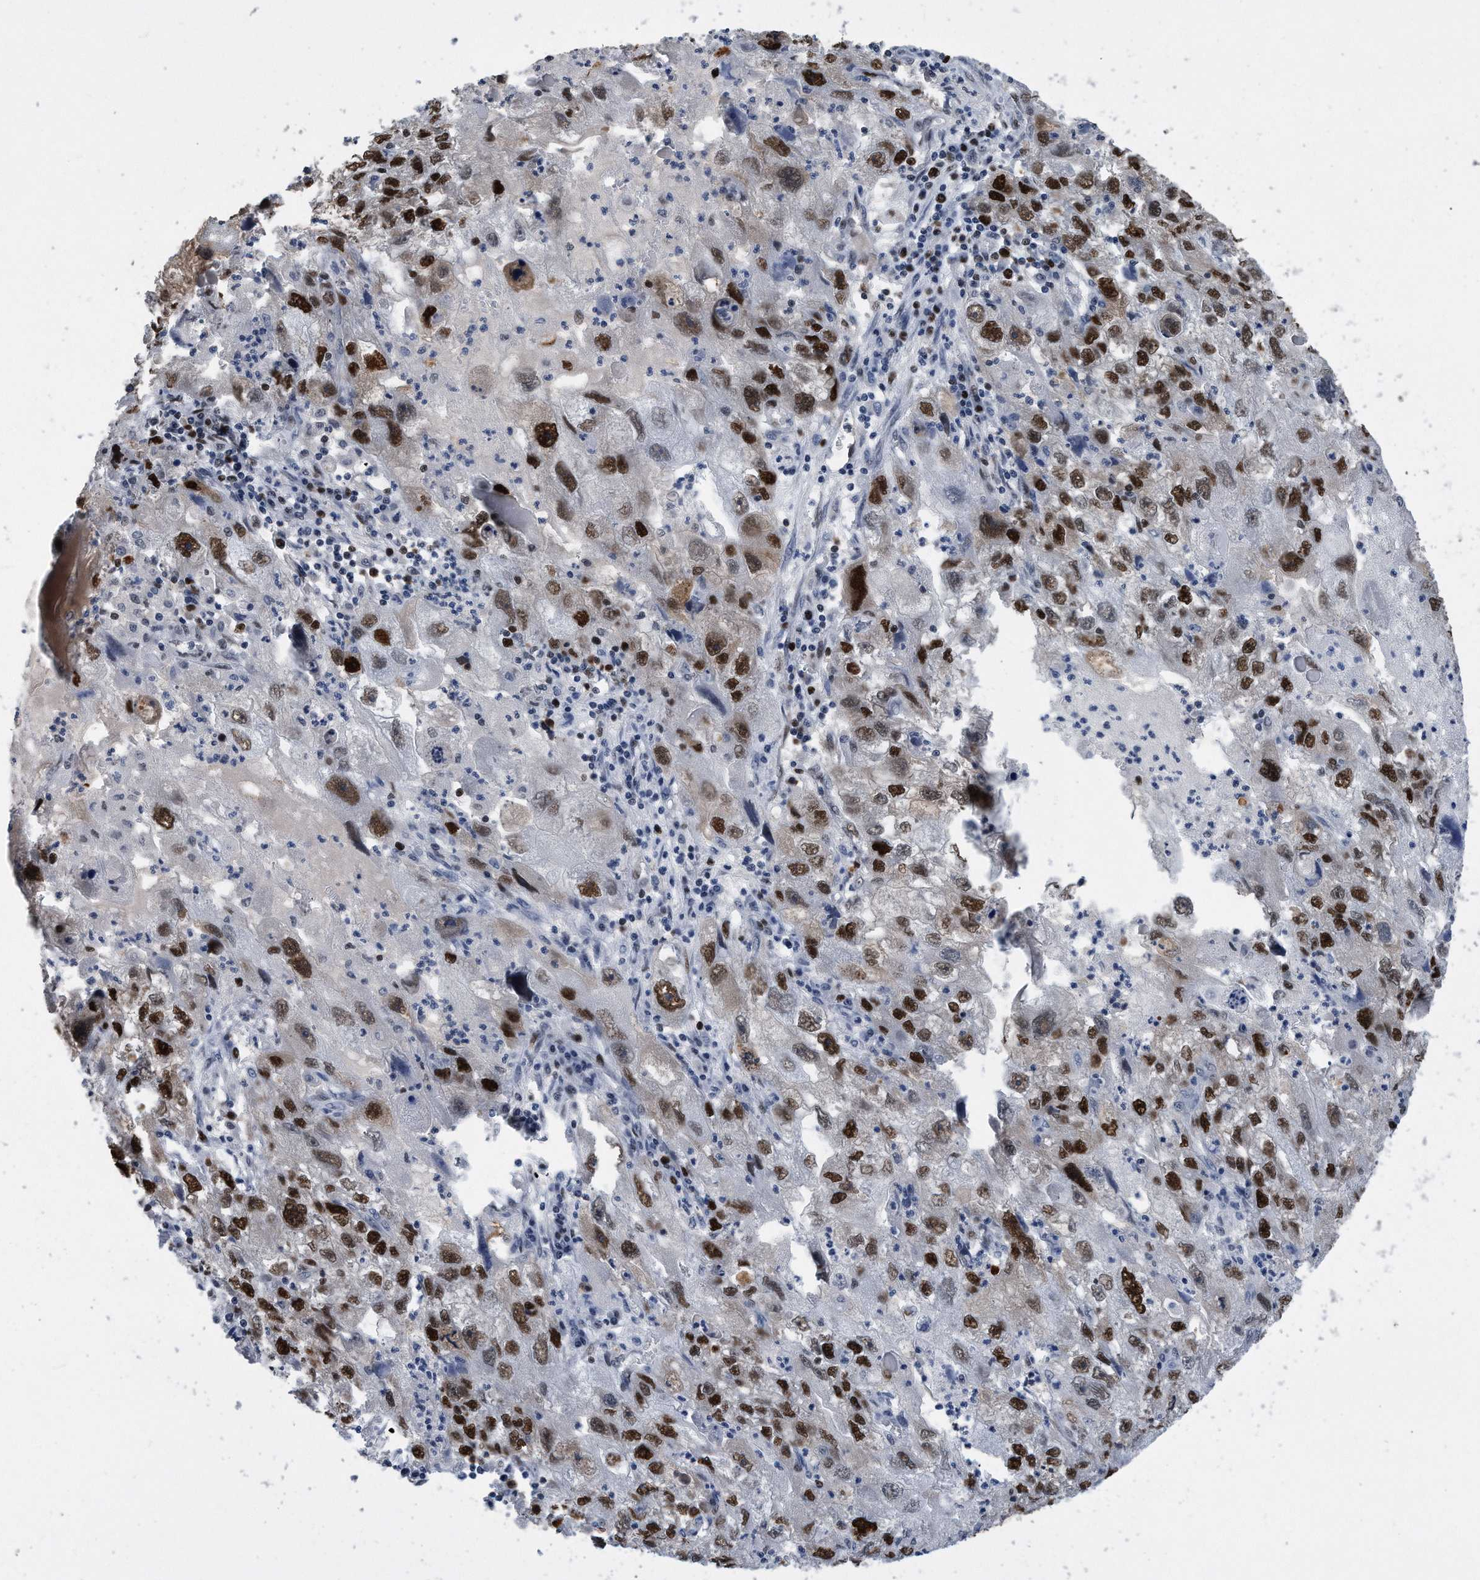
{"staining": {"intensity": "strong", "quantity": ">75%", "location": "nuclear"}, "tissue": "endometrial cancer", "cell_type": "Tumor cells", "image_type": "cancer", "snomed": [{"axis": "morphology", "description": "Adenocarcinoma, NOS"}, {"axis": "topography", "description": "Endometrium"}], "caption": "There is high levels of strong nuclear expression in tumor cells of endometrial cancer, as demonstrated by immunohistochemical staining (brown color).", "gene": "PCNA", "patient": {"sex": "female", "age": 49}}